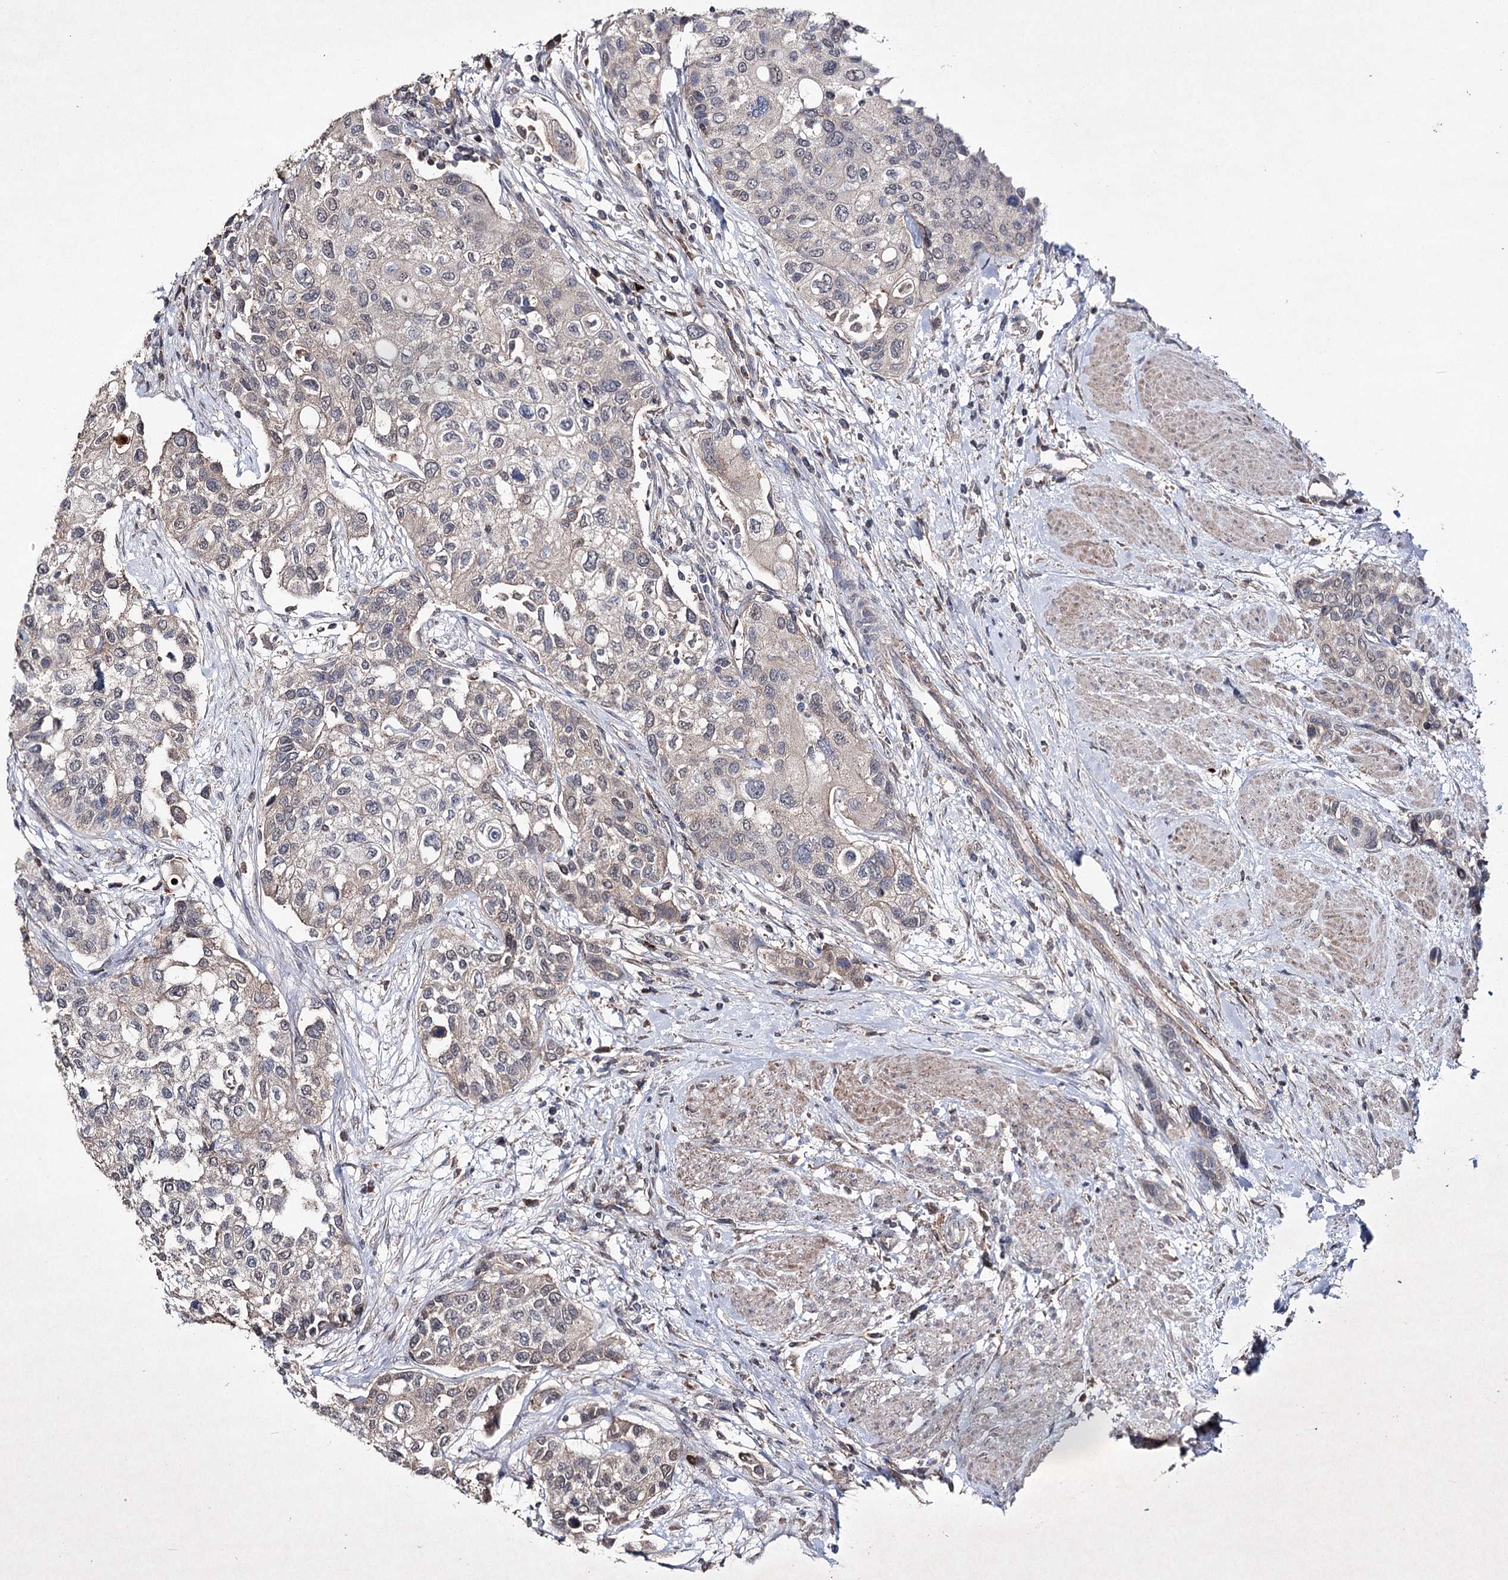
{"staining": {"intensity": "negative", "quantity": "none", "location": "none"}, "tissue": "urothelial cancer", "cell_type": "Tumor cells", "image_type": "cancer", "snomed": [{"axis": "morphology", "description": "Normal tissue, NOS"}, {"axis": "morphology", "description": "Urothelial carcinoma, High grade"}, {"axis": "topography", "description": "Vascular tissue"}, {"axis": "topography", "description": "Urinary bladder"}], "caption": "IHC photomicrograph of neoplastic tissue: human urothelial carcinoma (high-grade) stained with DAB (3,3'-diaminobenzidine) demonstrates no significant protein expression in tumor cells.", "gene": "SEMA4G", "patient": {"sex": "female", "age": 56}}